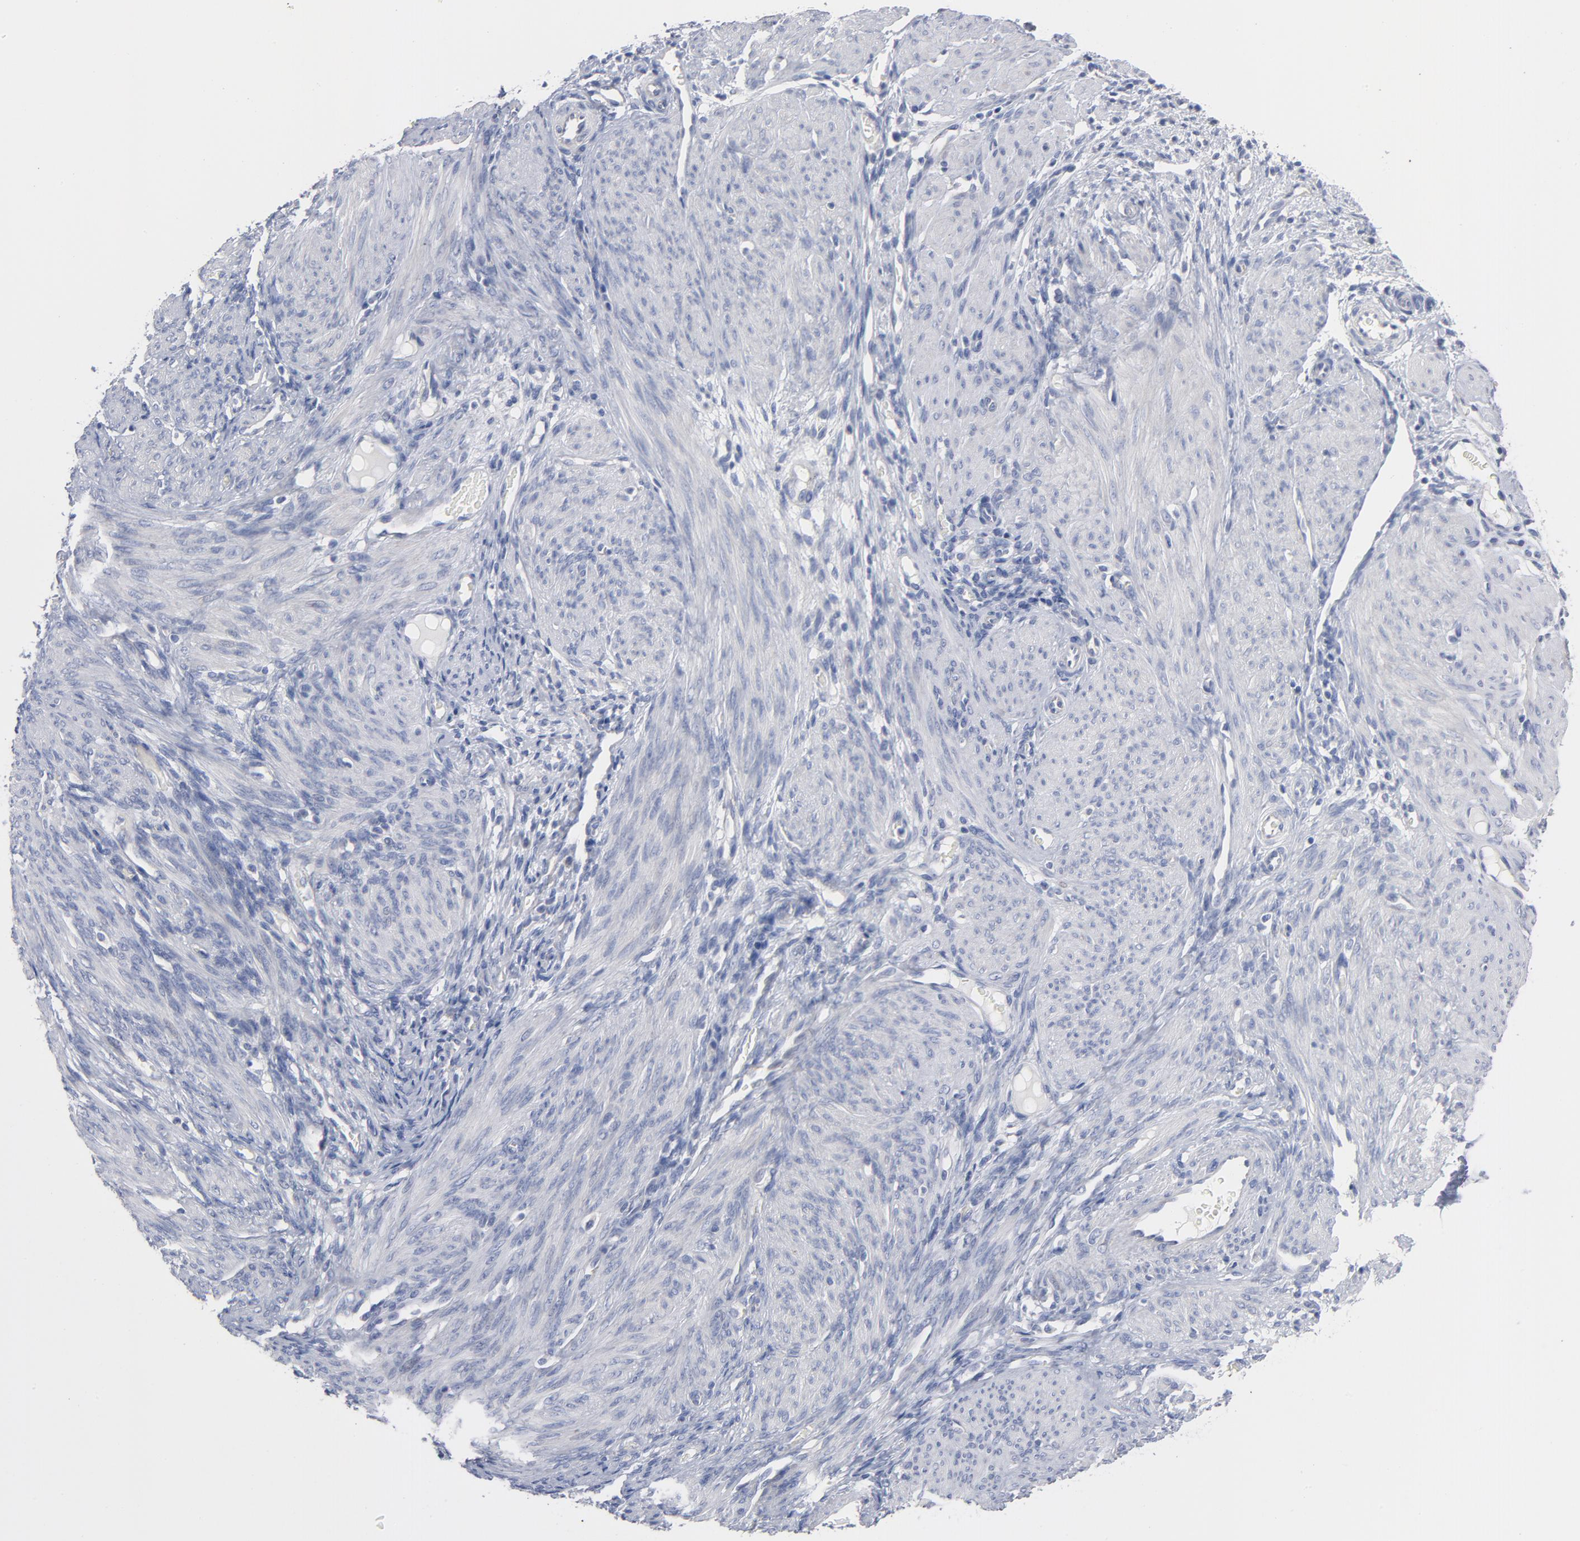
{"staining": {"intensity": "negative", "quantity": "none", "location": "none"}, "tissue": "endometrium", "cell_type": "Cells in endometrial stroma", "image_type": "normal", "snomed": [{"axis": "morphology", "description": "Normal tissue, NOS"}, {"axis": "topography", "description": "Endometrium"}], "caption": "This is an immunohistochemistry (IHC) photomicrograph of benign endometrium. There is no expression in cells in endometrial stroma.", "gene": "CPE", "patient": {"sex": "female", "age": 72}}